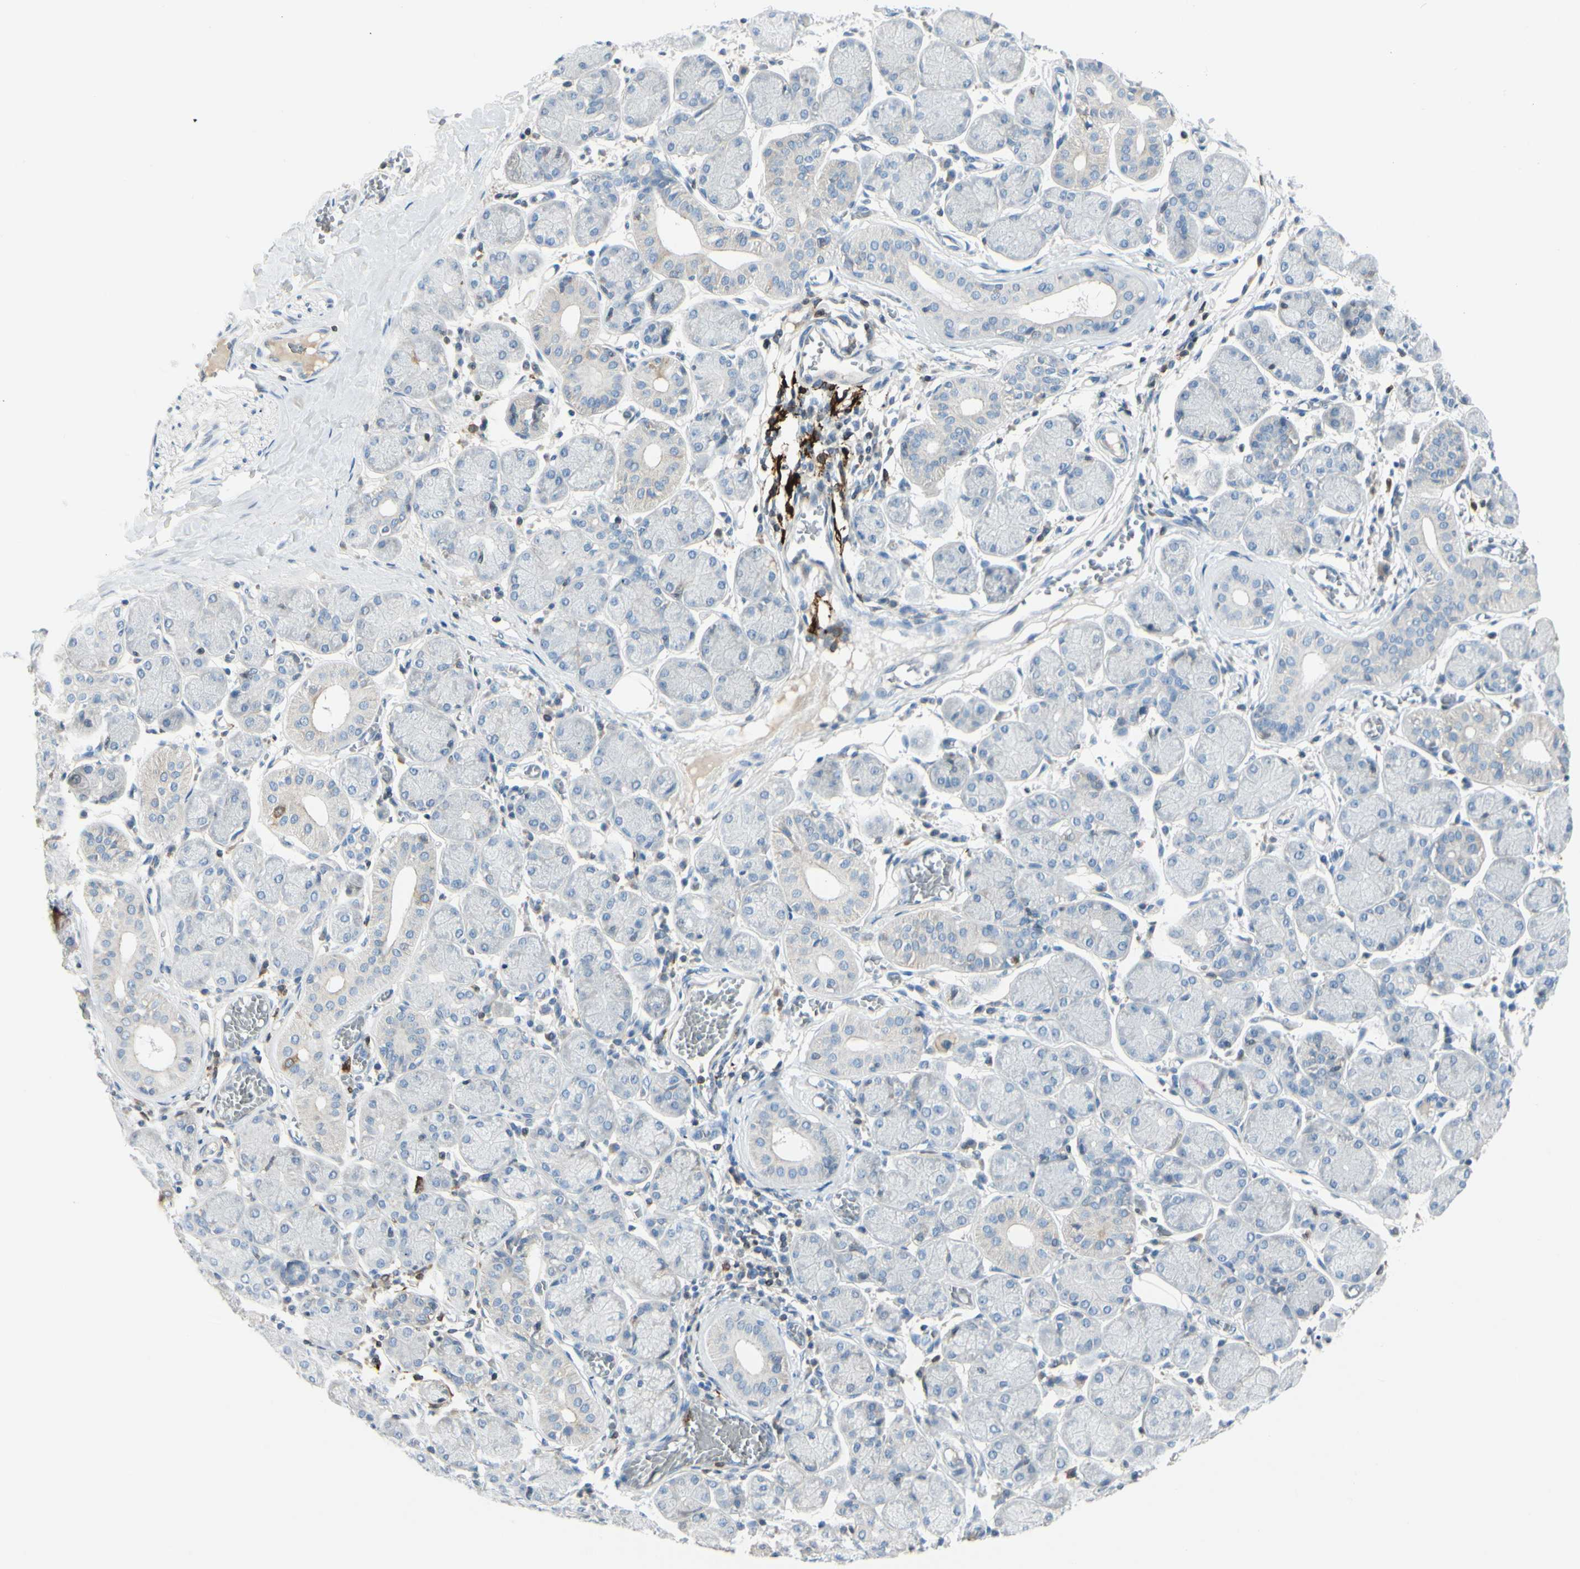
{"staining": {"intensity": "negative", "quantity": "none", "location": "none"}, "tissue": "salivary gland", "cell_type": "Glandular cells", "image_type": "normal", "snomed": [{"axis": "morphology", "description": "Normal tissue, NOS"}, {"axis": "topography", "description": "Salivary gland"}], "caption": "IHC micrograph of unremarkable salivary gland: salivary gland stained with DAB (3,3'-diaminobenzidine) reveals no significant protein expression in glandular cells. Nuclei are stained in blue.", "gene": "TRAF1", "patient": {"sex": "female", "age": 24}}